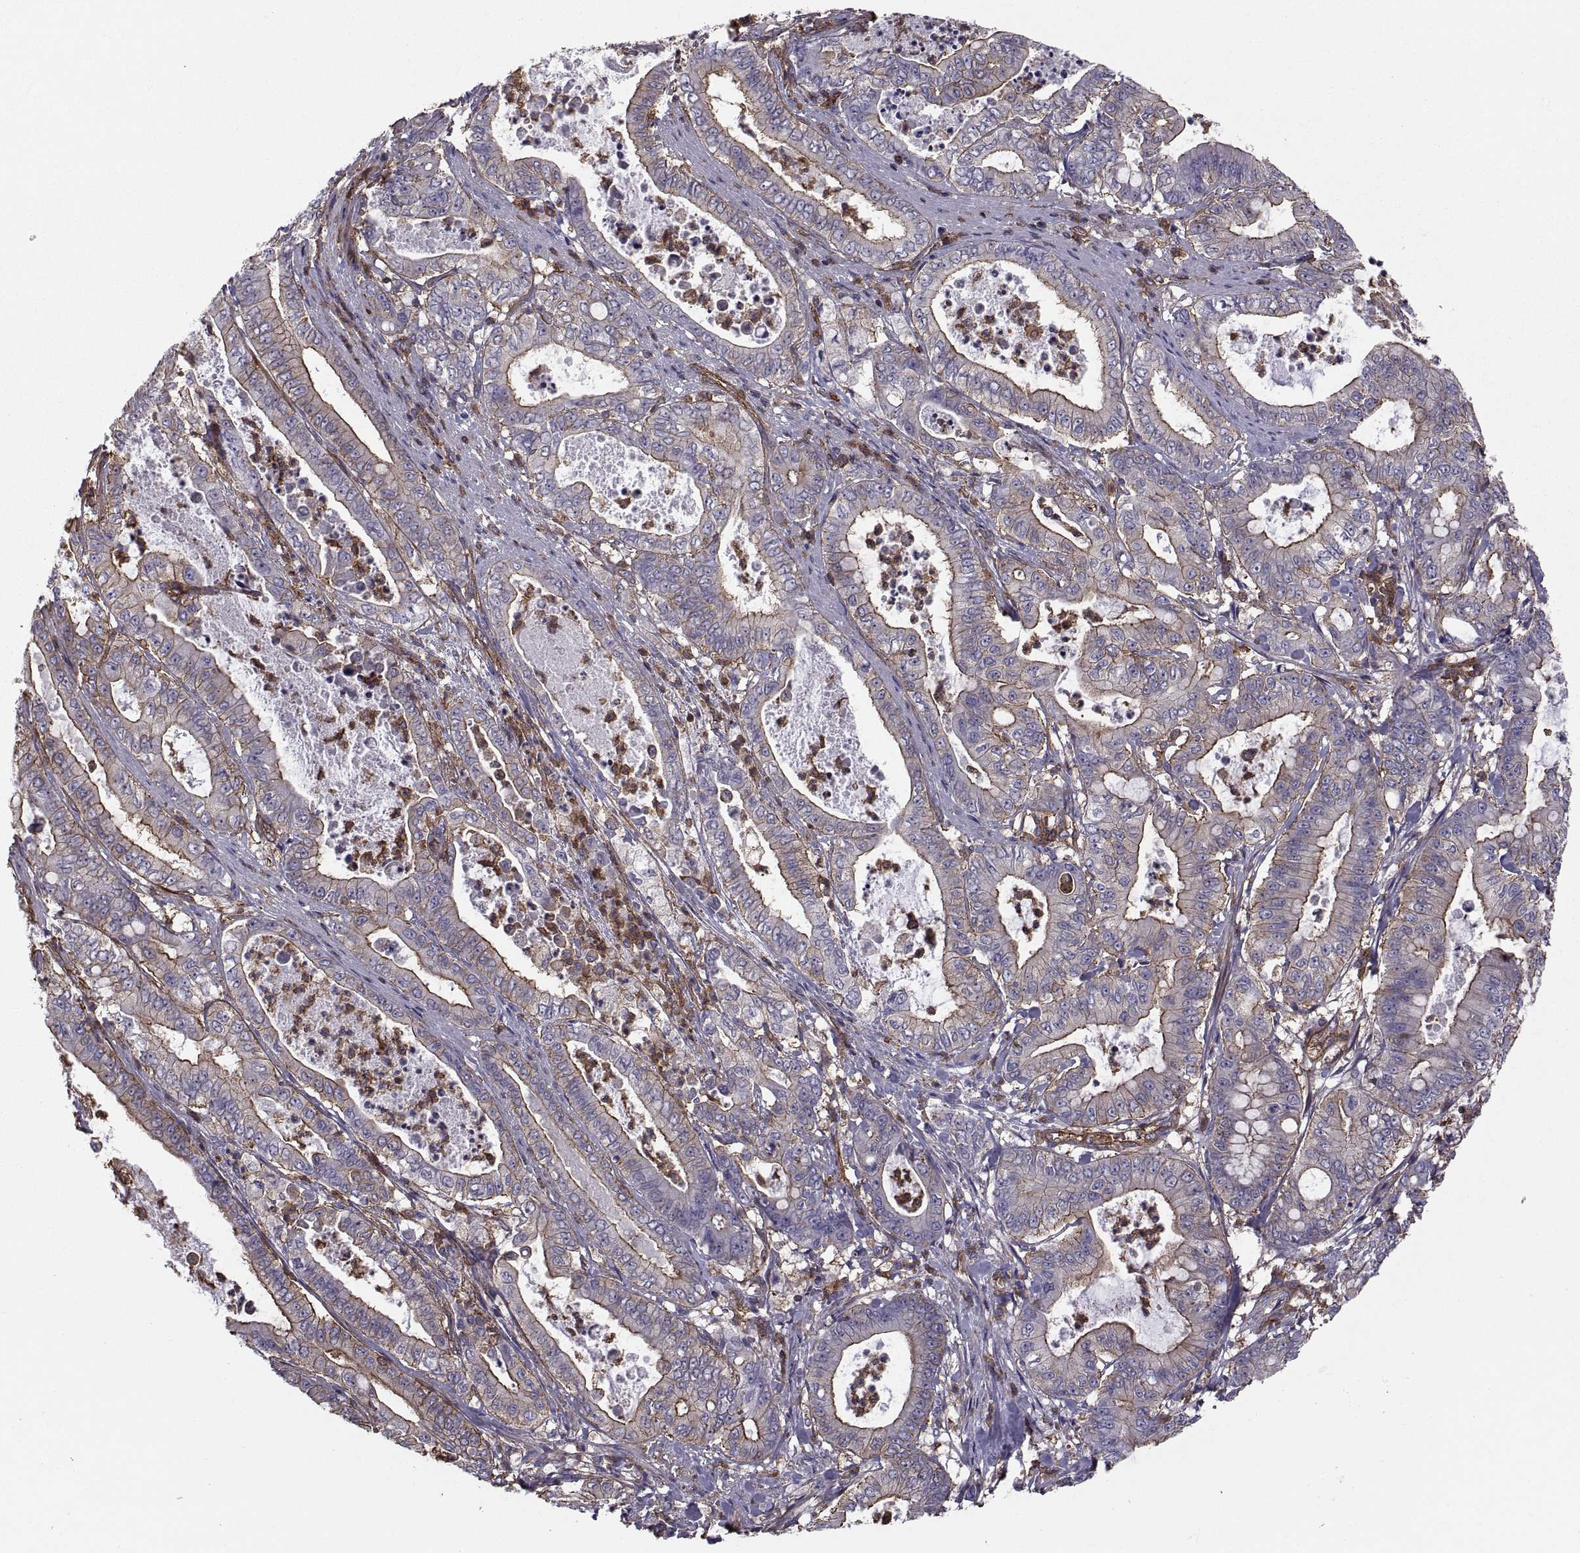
{"staining": {"intensity": "moderate", "quantity": ">75%", "location": "cytoplasmic/membranous"}, "tissue": "pancreatic cancer", "cell_type": "Tumor cells", "image_type": "cancer", "snomed": [{"axis": "morphology", "description": "Adenocarcinoma, NOS"}, {"axis": "topography", "description": "Pancreas"}], "caption": "This histopathology image displays immunohistochemistry (IHC) staining of pancreatic cancer, with medium moderate cytoplasmic/membranous positivity in approximately >75% of tumor cells.", "gene": "MYH9", "patient": {"sex": "male", "age": 71}}